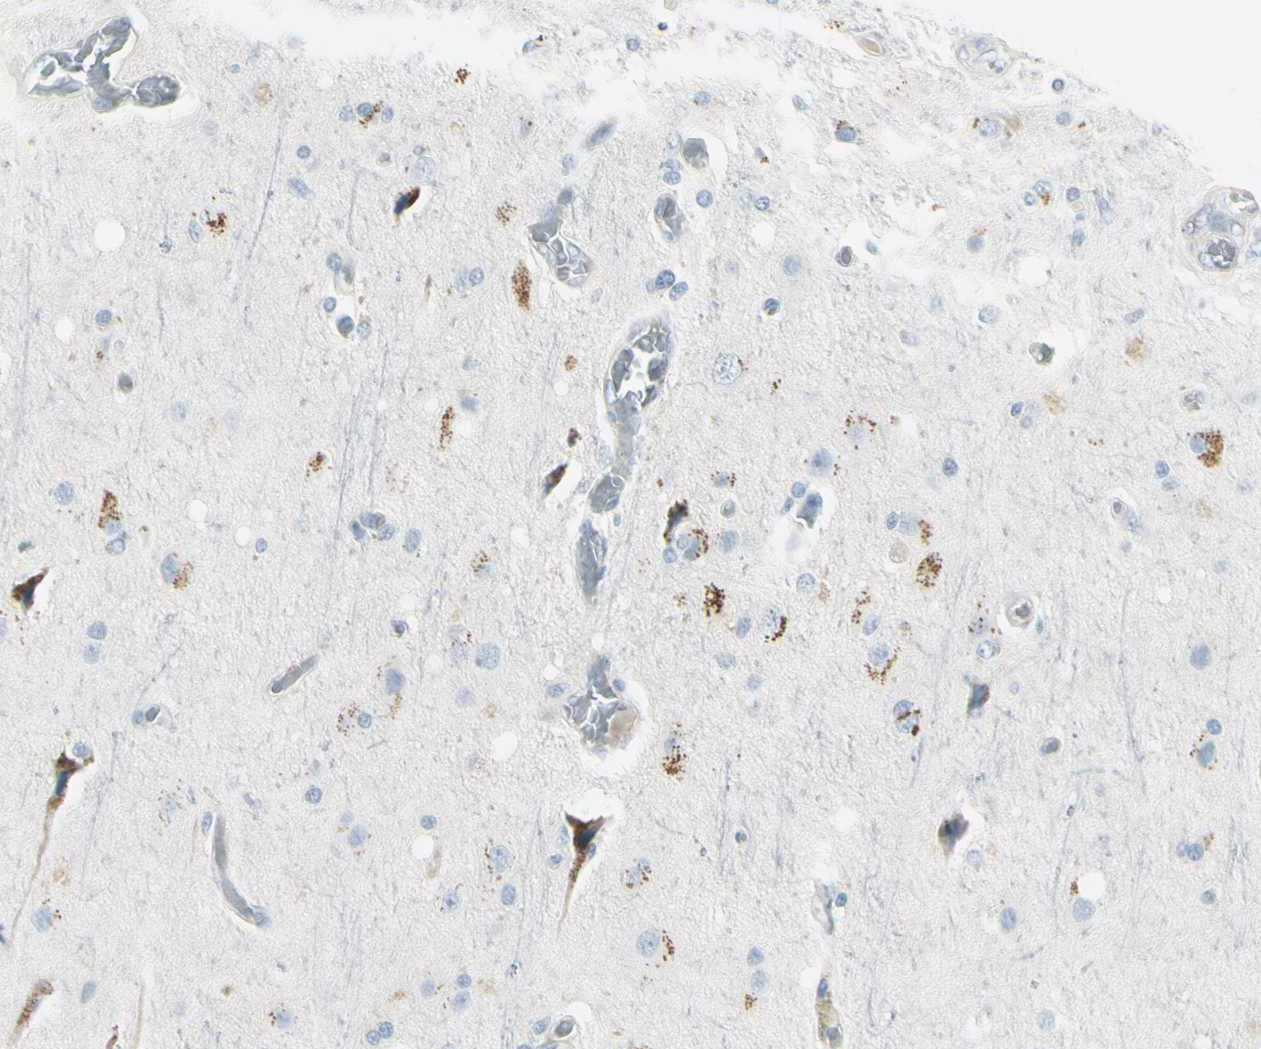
{"staining": {"intensity": "moderate", "quantity": "<25%", "location": "cytoplasmic/membranous"}, "tissue": "glioma", "cell_type": "Tumor cells", "image_type": "cancer", "snomed": [{"axis": "morphology", "description": "Normal tissue, NOS"}, {"axis": "morphology", "description": "Glioma, malignant, High grade"}, {"axis": "topography", "description": "Cerebral cortex"}], "caption": "Tumor cells display moderate cytoplasmic/membranous staining in about <25% of cells in malignant glioma (high-grade).", "gene": "ASB9", "patient": {"sex": "male", "age": 77}}